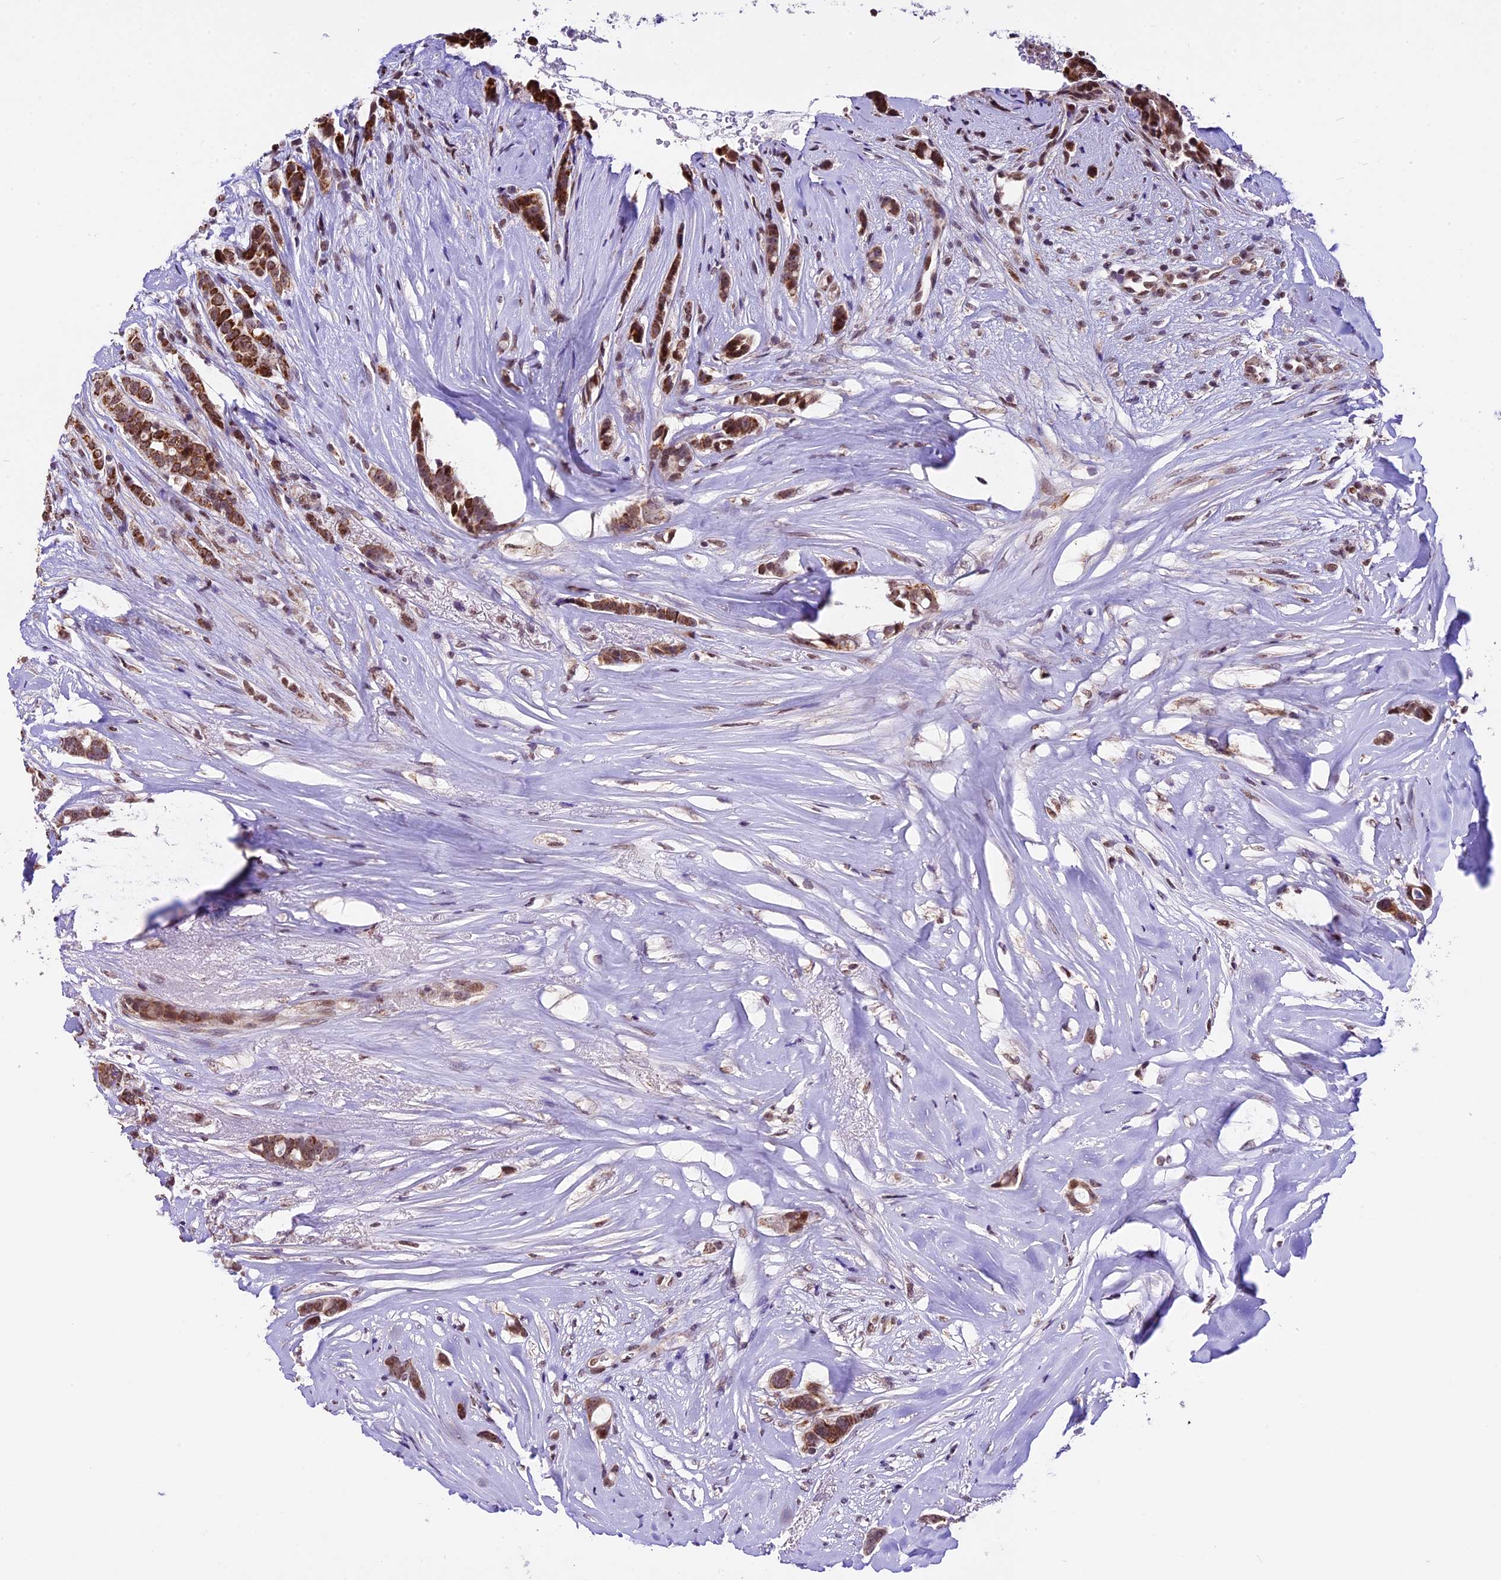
{"staining": {"intensity": "moderate", "quantity": ">75%", "location": "cytoplasmic/membranous,nuclear"}, "tissue": "breast cancer", "cell_type": "Tumor cells", "image_type": "cancer", "snomed": [{"axis": "morphology", "description": "Lobular carcinoma"}, {"axis": "topography", "description": "Breast"}], "caption": "Protein expression analysis of human lobular carcinoma (breast) reveals moderate cytoplasmic/membranous and nuclear staining in approximately >75% of tumor cells. (Stains: DAB (3,3'-diaminobenzidine) in brown, nuclei in blue, Microscopy: brightfield microscopy at high magnification).", "gene": "CARS2", "patient": {"sex": "female", "age": 51}}